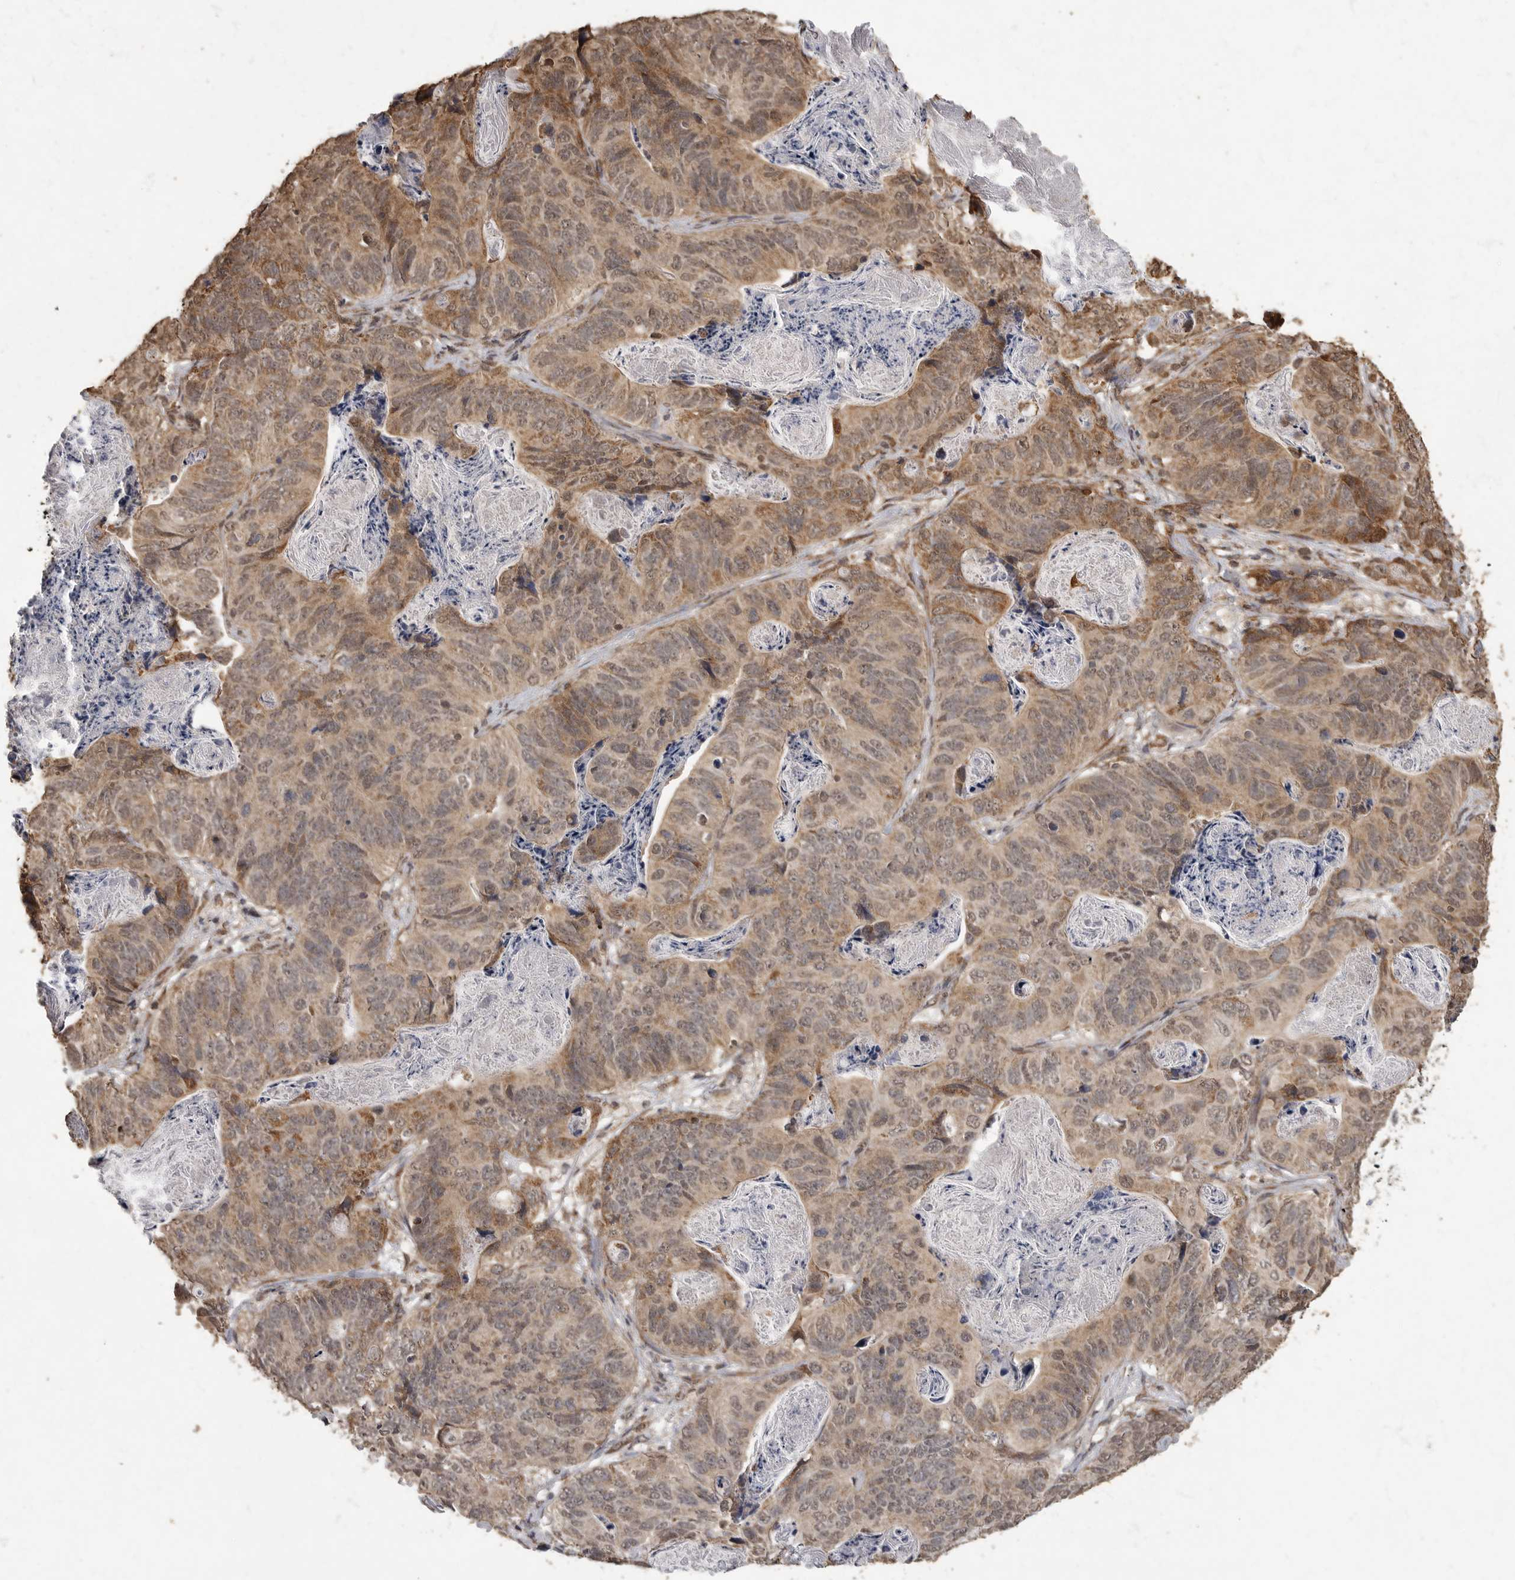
{"staining": {"intensity": "moderate", "quantity": ">75%", "location": "cytoplasmic/membranous"}, "tissue": "stomach cancer", "cell_type": "Tumor cells", "image_type": "cancer", "snomed": [{"axis": "morphology", "description": "Normal tissue, NOS"}, {"axis": "morphology", "description": "Adenocarcinoma, NOS"}, {"axis": "topography", "description": "Stomach"}], "caption": "A medium amount of moderate cytoplasmic/membranous staining is present in approximately >75% of tumor cells in stomach cancer (adenocarcinoma) tissue.", "gene": "MAFG", "patient": {"sex": "female", "age": 89}}